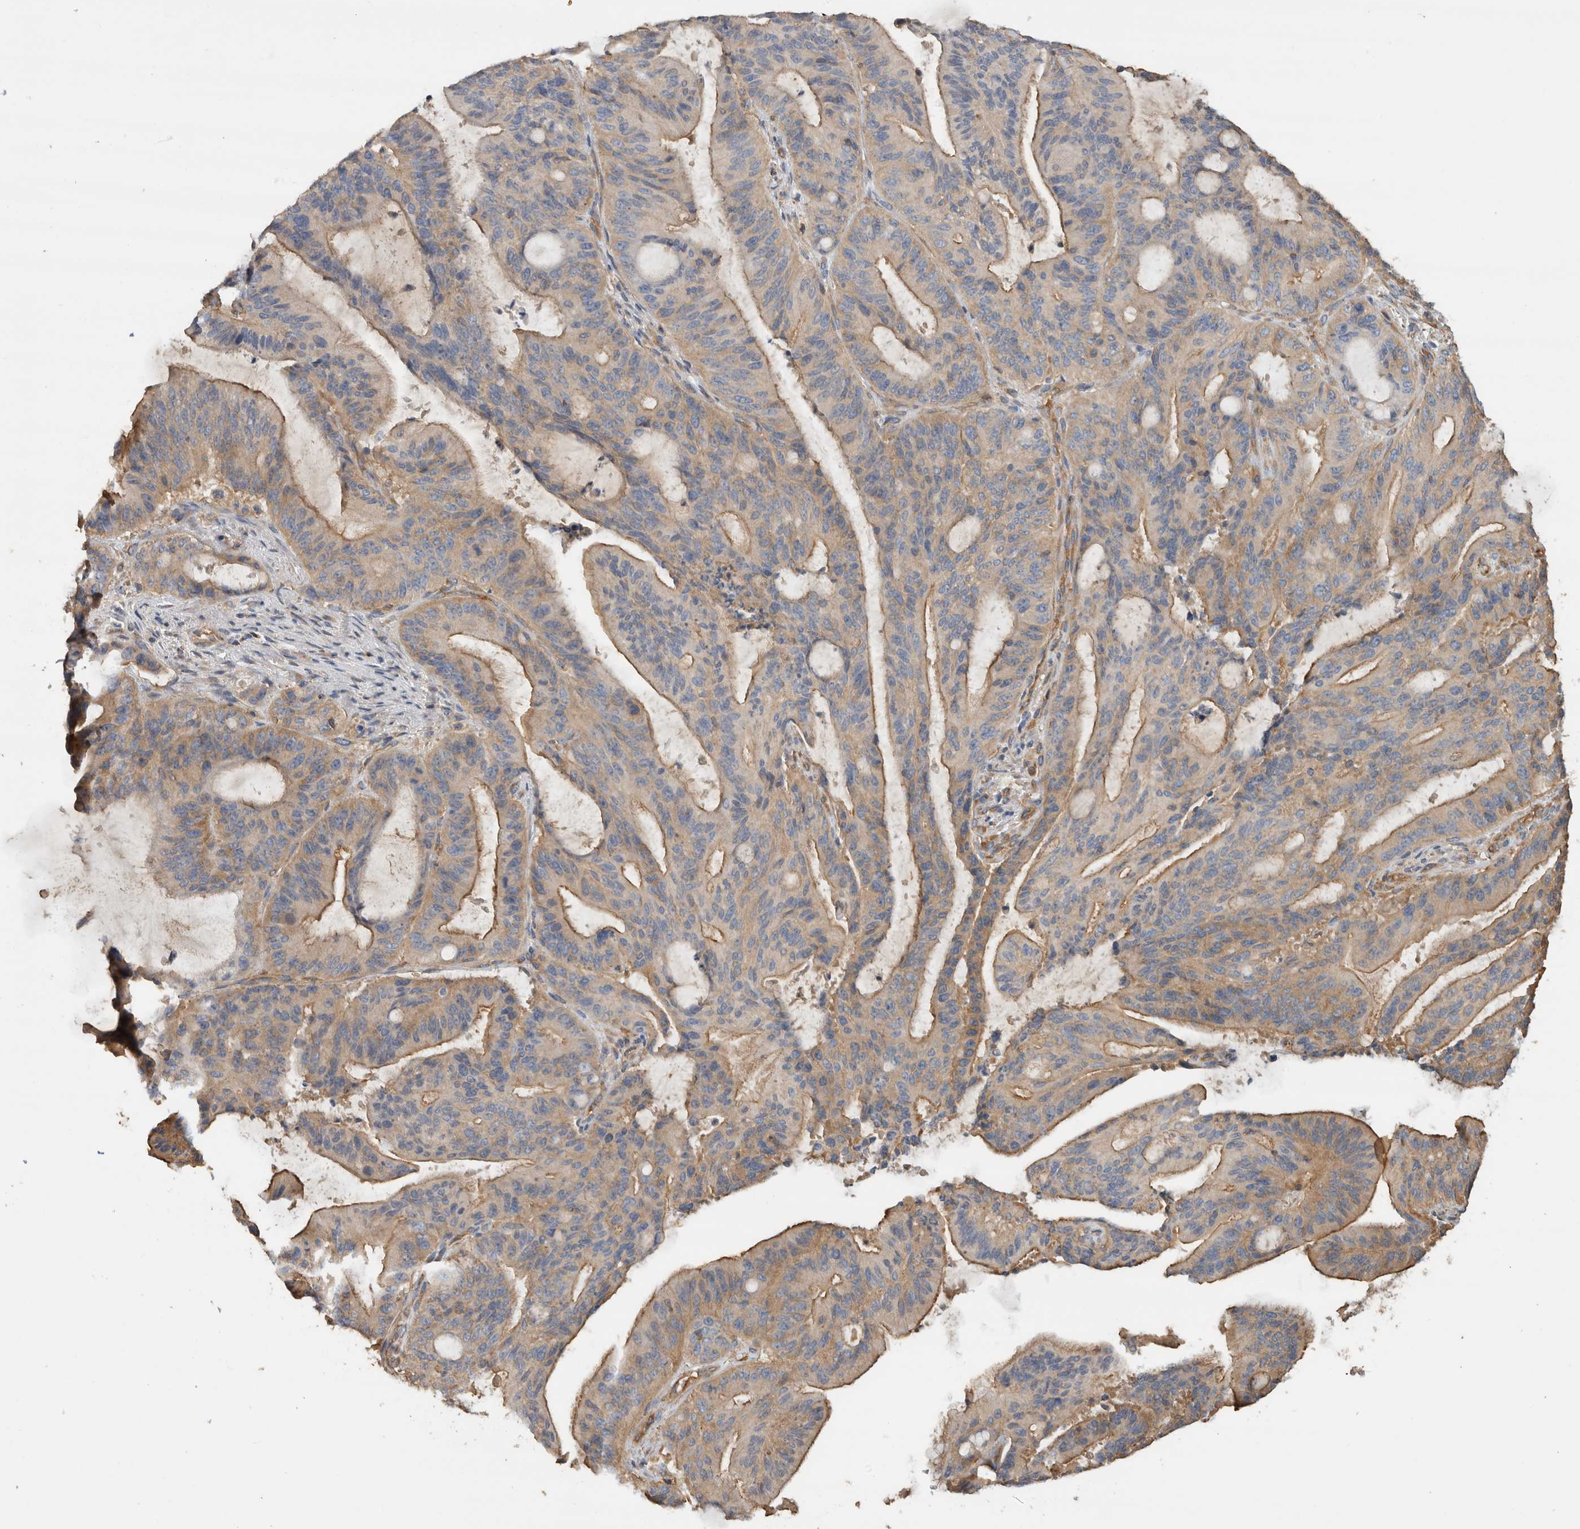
{"staining": {"intensity": "moderate", "quantity": ">75%", "location": "cytoplasmic/membranous"}, "tissue": "liver cancer", "cell_type": "Tumor cells", "image_type": "cancer", "snomed": [{"axis": "morphology", "description": "Normal tissue, NOS"}, {"axis": "morphology", "description": "Cholangiocarcinoma"}, {"axis": "topography", "description": "Liver"}, {"axis": "topography", "description": "Peripheral nerve tissue"}], "caption": "Immunohistochemical staining of liver cholangiocarcinoma demonstrates medium levels of moderate cytoplasmic/membranous expression in approximately >75% of tumor cells.", "gene": "EIF4G3", "patient": {"sex": "female", "age": 73}}